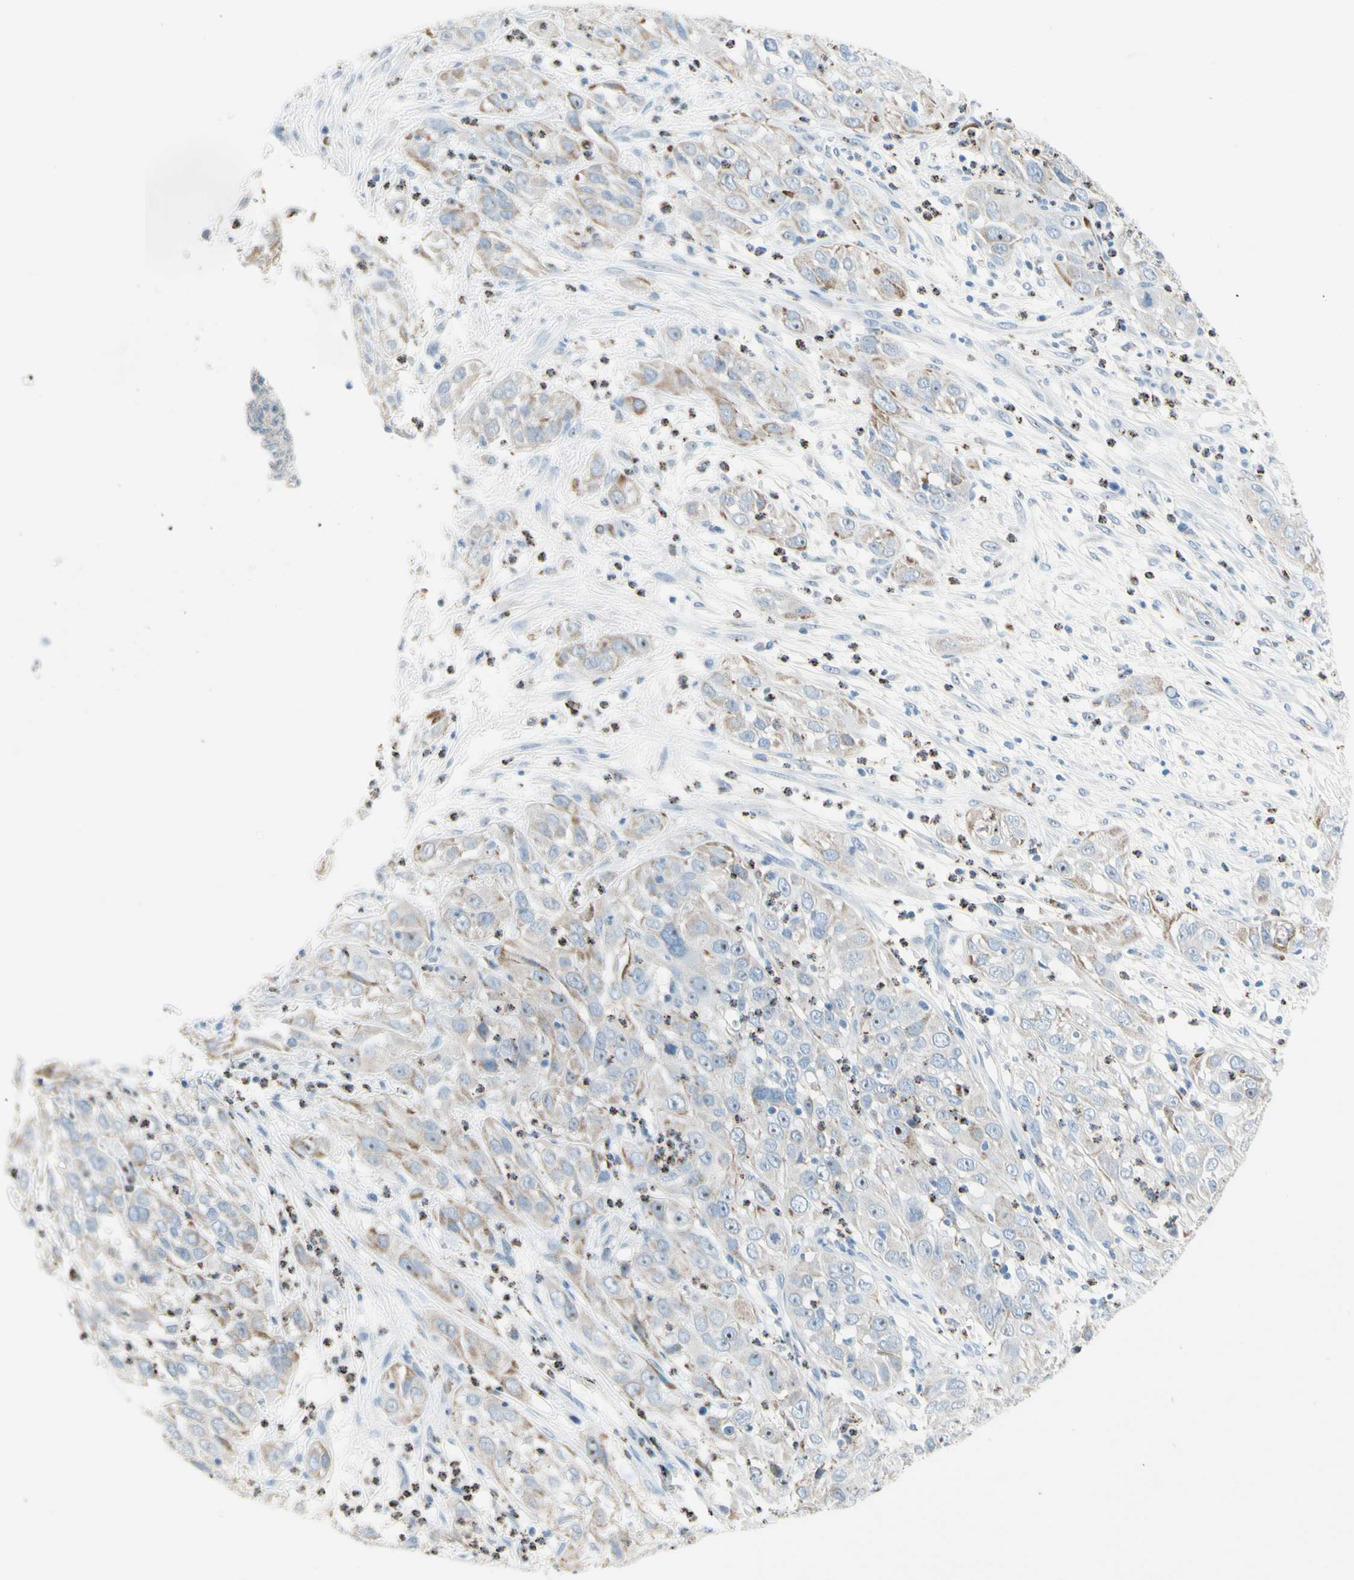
{"staining": {"intensity": "weak", "quantity": "25%-75%", "location": "cytoplasmic/membranous"}, "tissue": "cervical cancer", "cell_type": "Tumor cells", "image_type": "cancer", "snomed": [{"axis": "morphology", "description": "Squamous cell carcinoma, NOS"}, {"axis": "topography", "description": "Cervix"}], "caption": "Cervical squamous cell carcinoma tissue reveals weak cytoplasmic/membranous positivity in about 25%-75% of tumor cells", "gene": "CYSLTR1", "patient": {"sex": "female", "age": 32}}